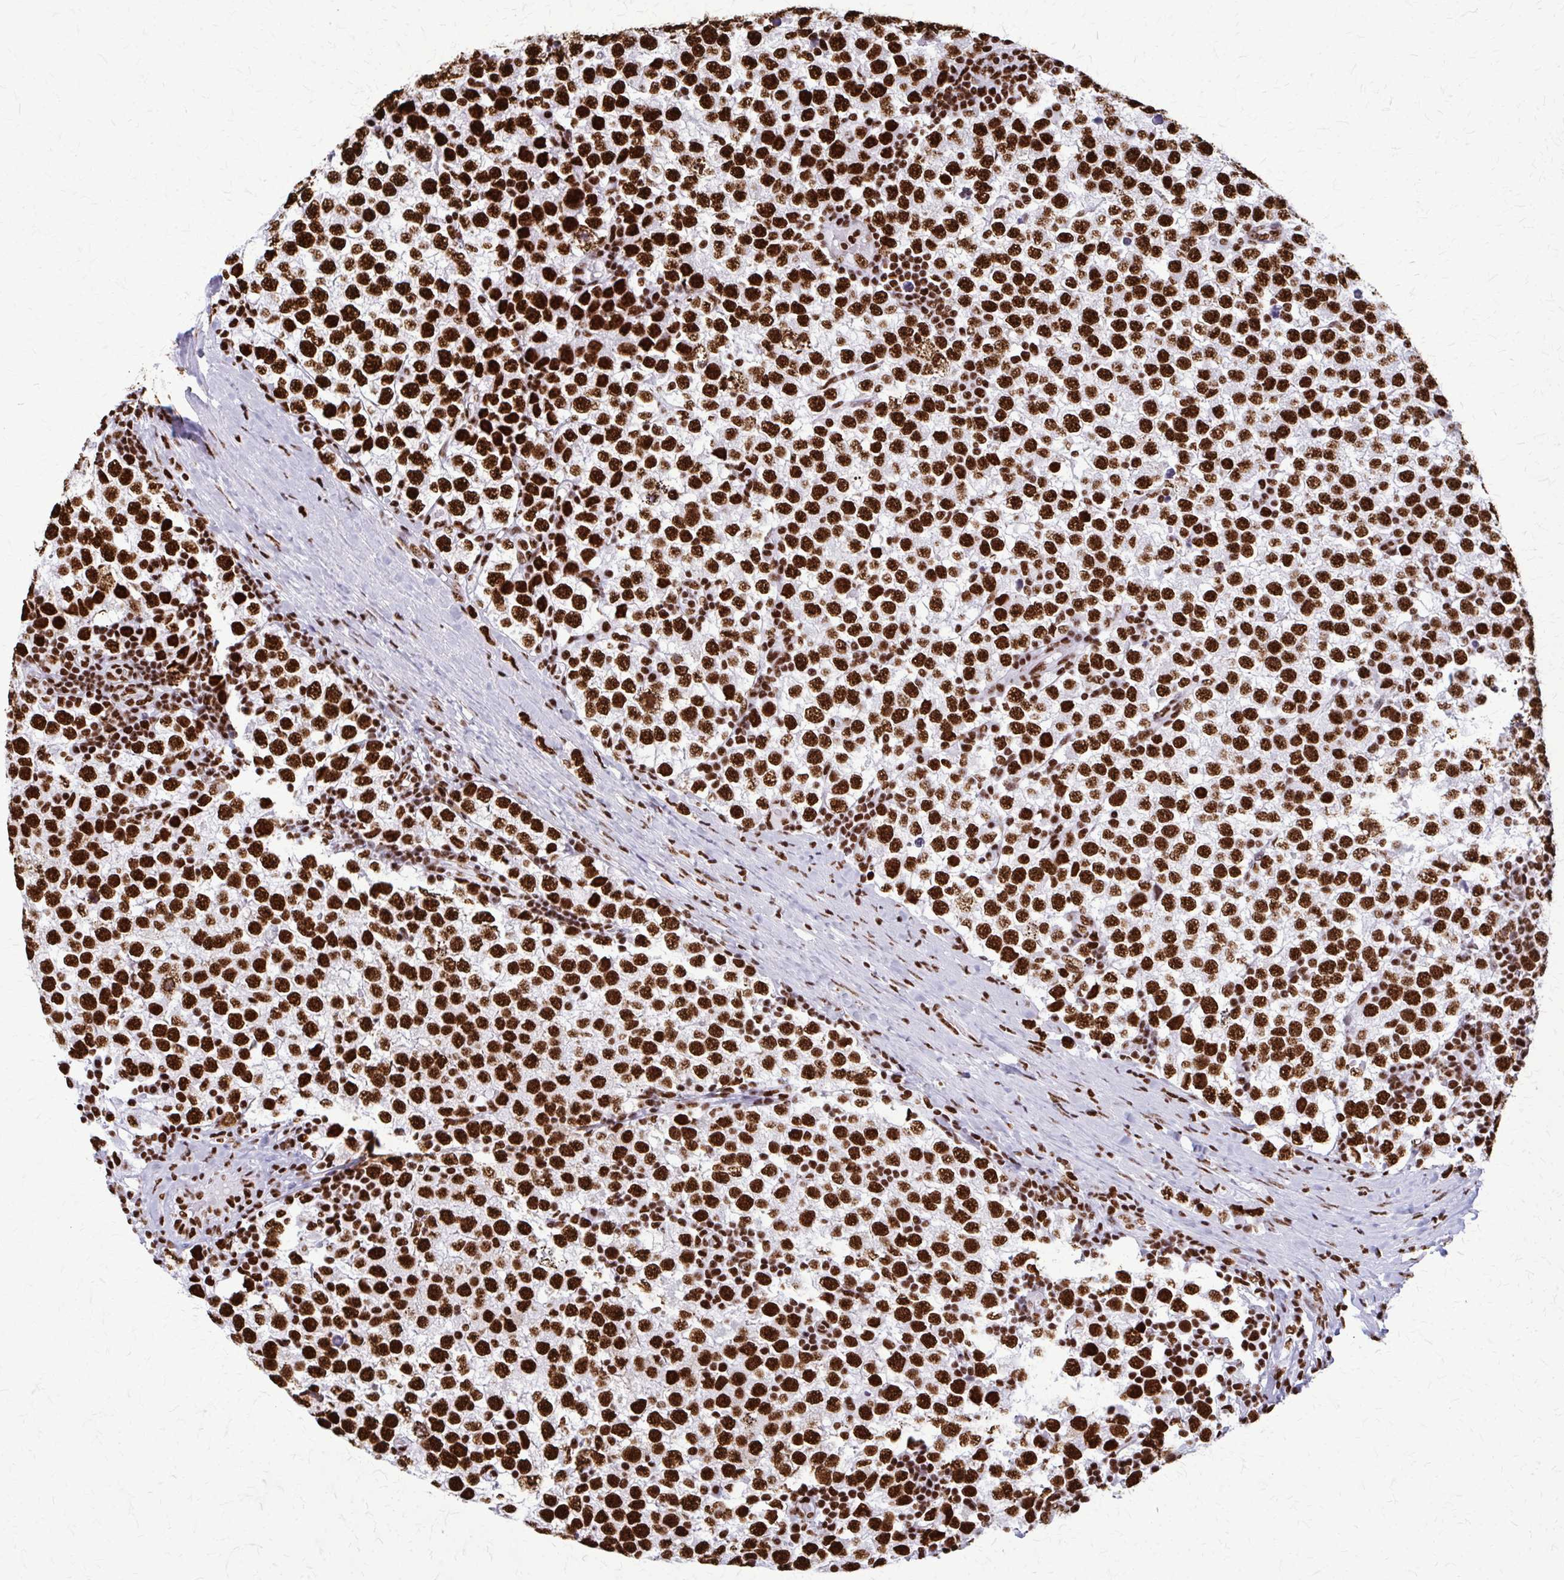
{"staining": {"intensity": "strong", "quantity": ">75%", "location": "nuclear"}, "tissue": "testis cancer", "cell_type": "Tumor cells", "image_type": "cancer", "snomed": [{"axis": "morphology", "description": "Seminoma, NOS"}, {"axis": "topography", "description": "Testis"}], "caption": "Immunohistochemical staining of human testis cancer reveals strong nuclear protein staining in about >75% of tumor cells.", "gene": "SFPQ", "patient": {"sex": "male", "age": 34}}